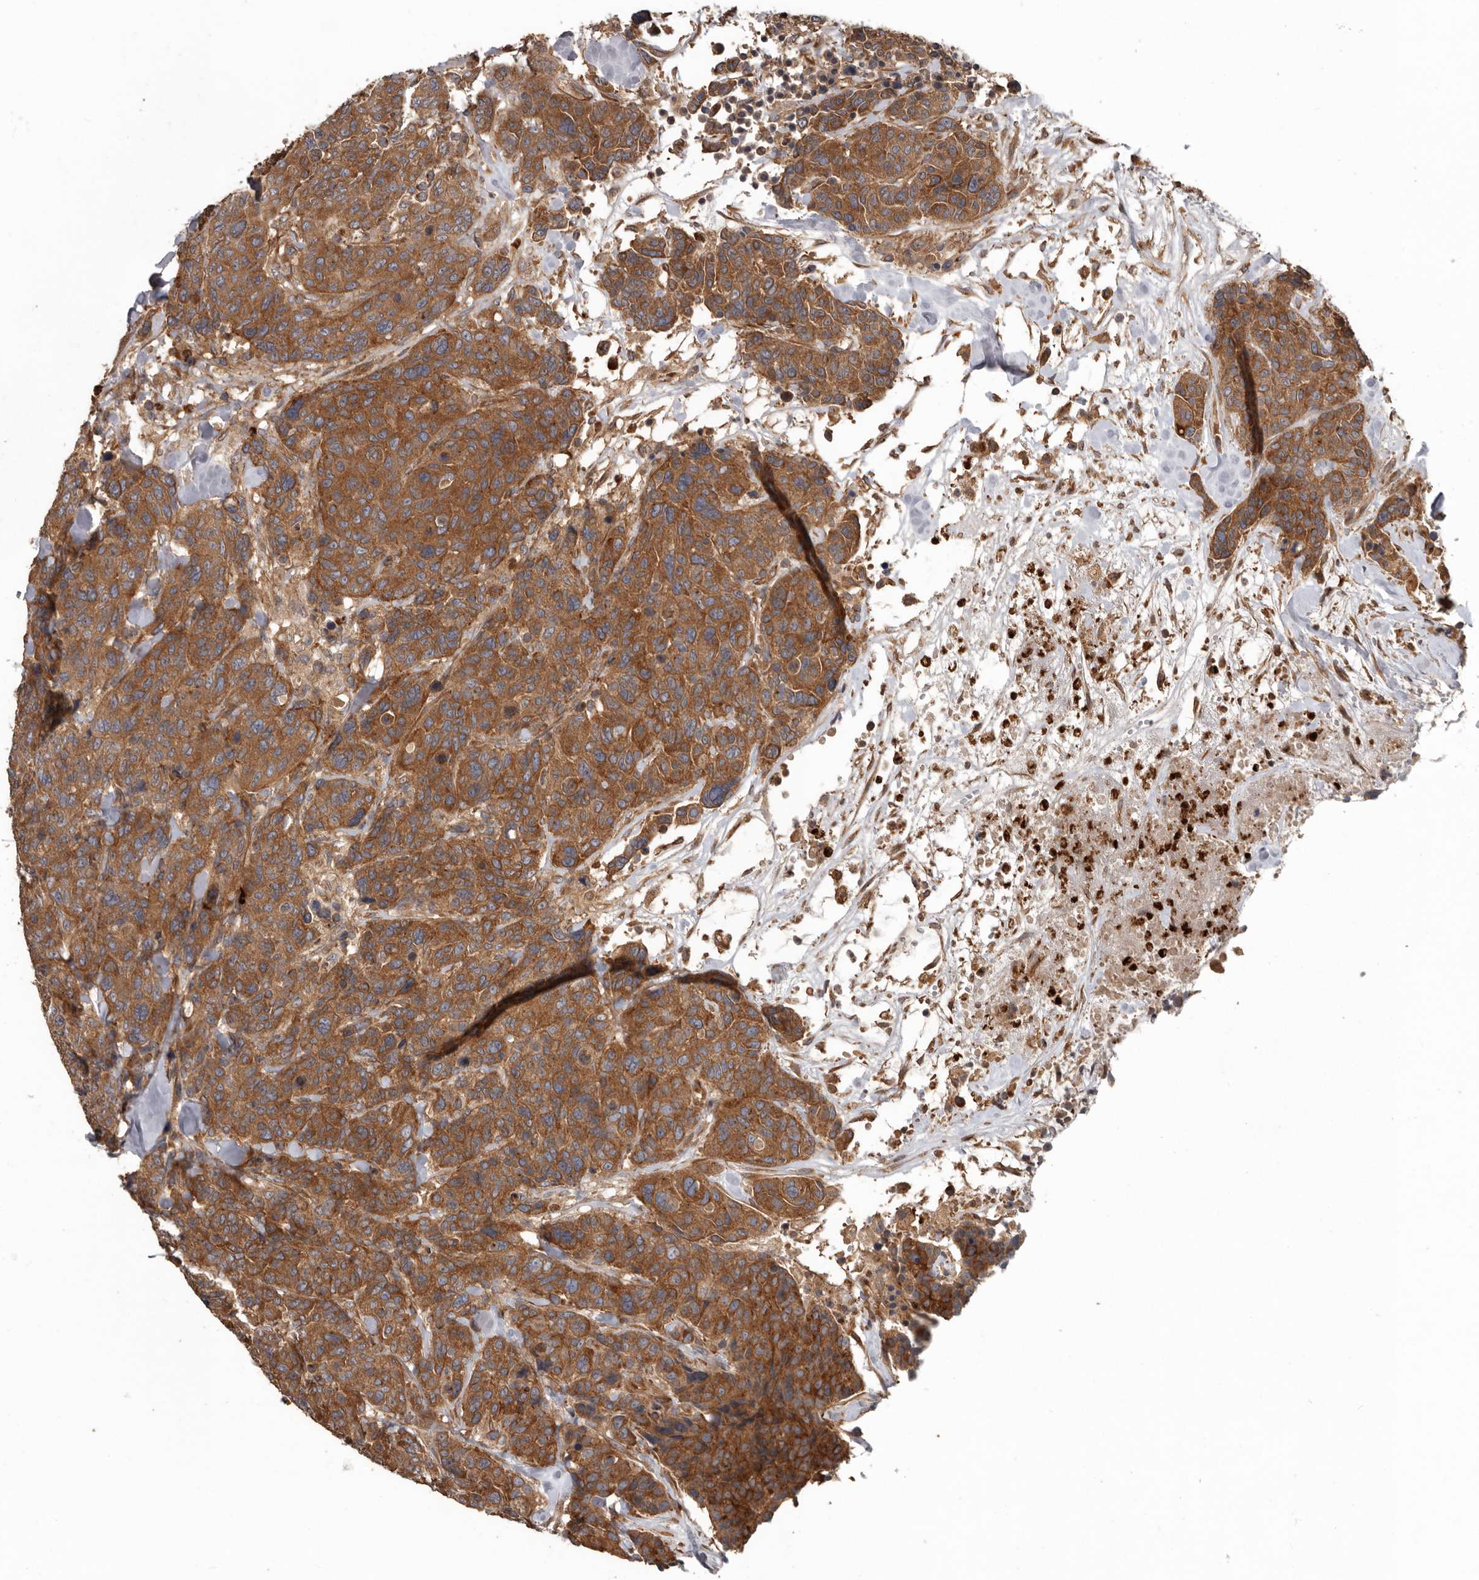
{"staining": {"intensity": "moderate", "quantity": ">75%", "location": "cytoplasmic/membranous"}, "tissue": "breast cancer", "cell_type": "Tumor cells", "image_type": "cancer", "snomed": [{"axis": "morphology", "description": "Duct carcinoma"}, {"axis": "topography", "description": "Breast"}], "caption": "The photomicrograph displays a brown stain indicating the presence of a protein in the cytoplasmic/membranous of tumor cells in breast invasive ductal carcinoma.", "gene": "ARHGEF5", "patient": {"sex": "female", "age": 37}}